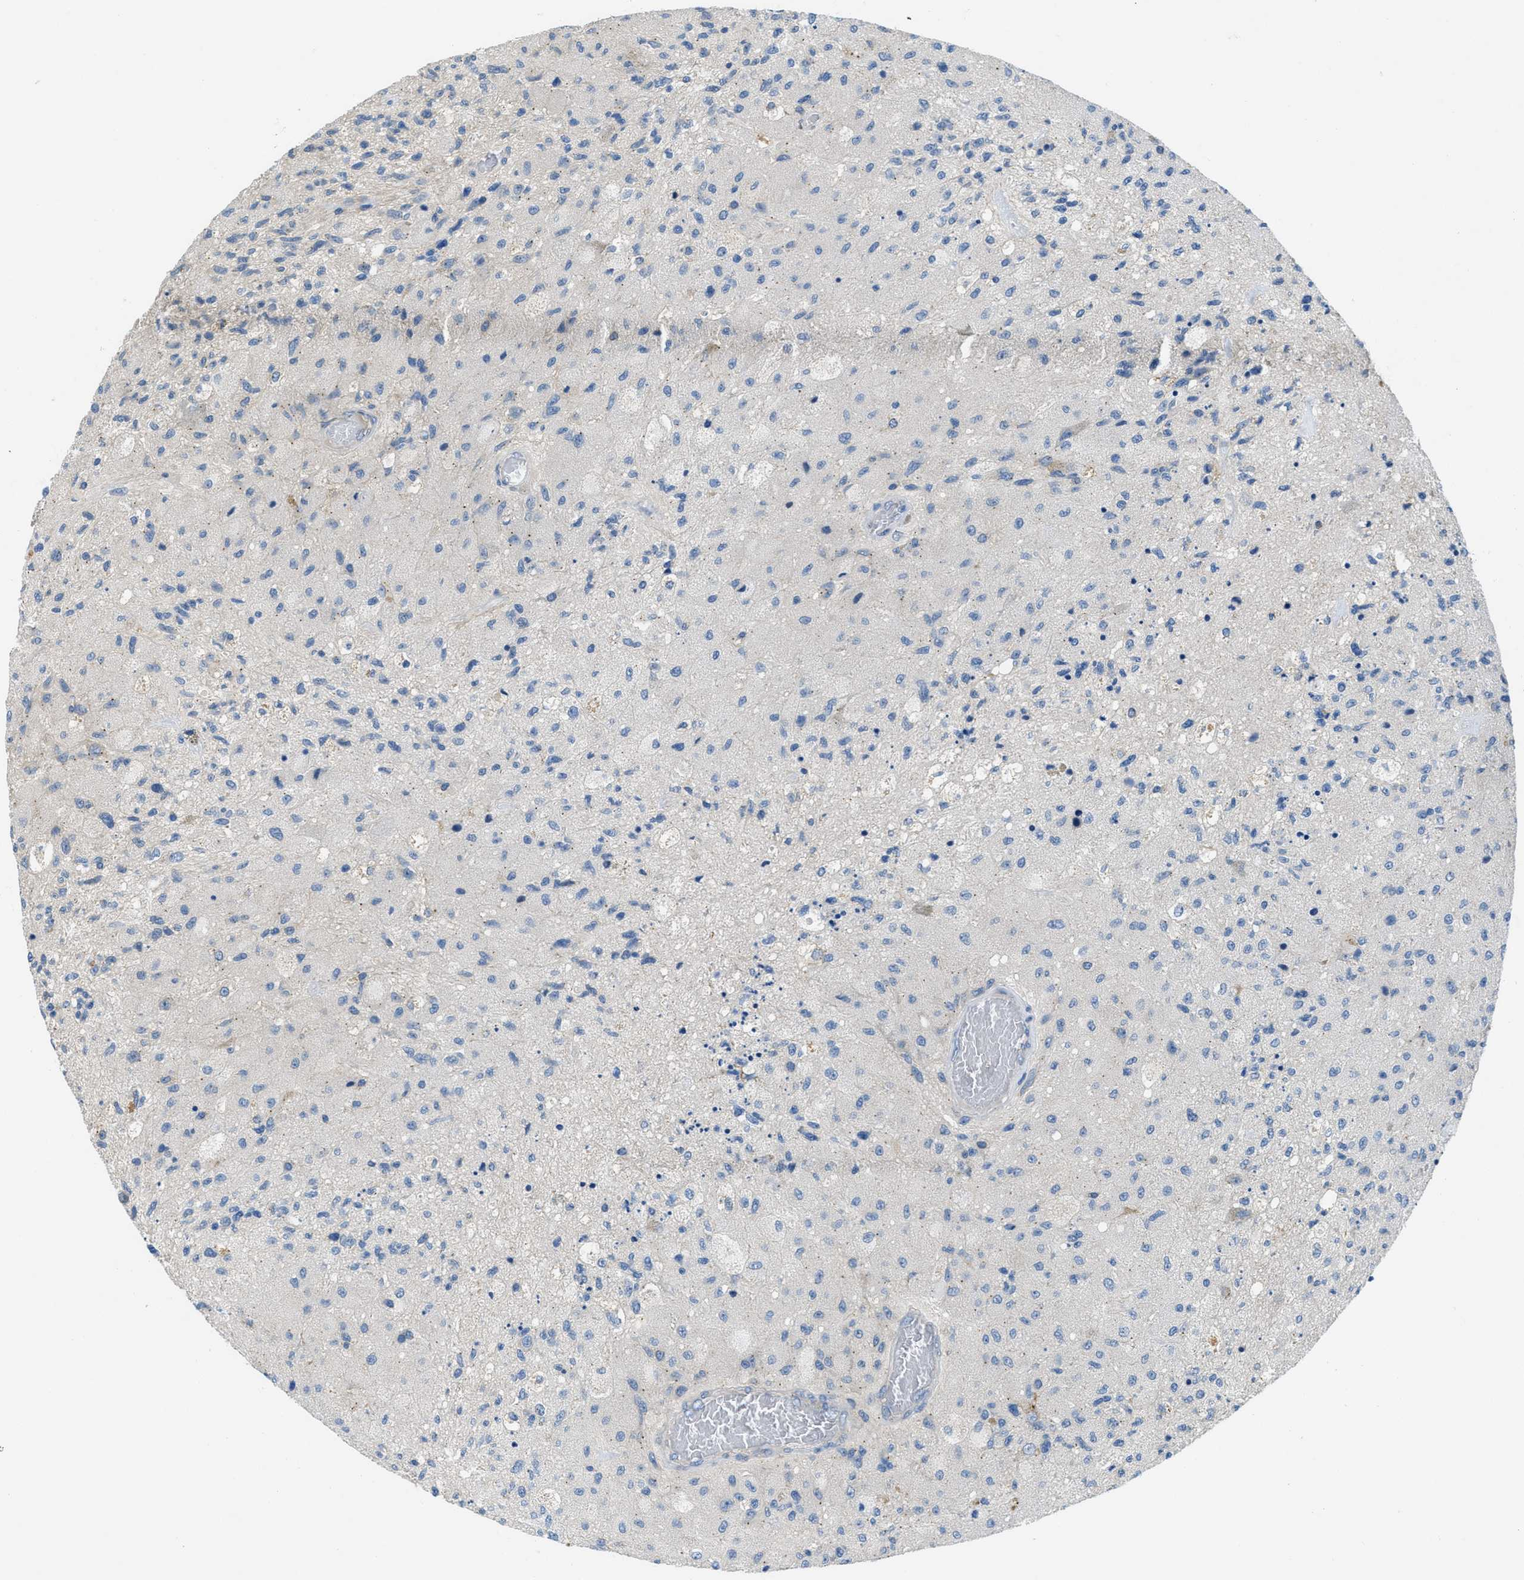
{"staining": {"intensity": "negative", "quantity": "none", "location": "none"}, "tissue": "glioma", "cell_type": "Tumor cells", "image_type": "cancer", "snomed": [{"axis": "morphology", "description": "Normal tissue, NOS"}, {"axis": "morphology", "description": "Glioma, malignant, High grade"}, {"axis": "topography", "description": "Cerebral cortex"}], "caption": "The photomicrograph displays no staining of tumor cells in glioma.", "gene": "RIPK2", "patient": {"sex": "male", "age": 77}}